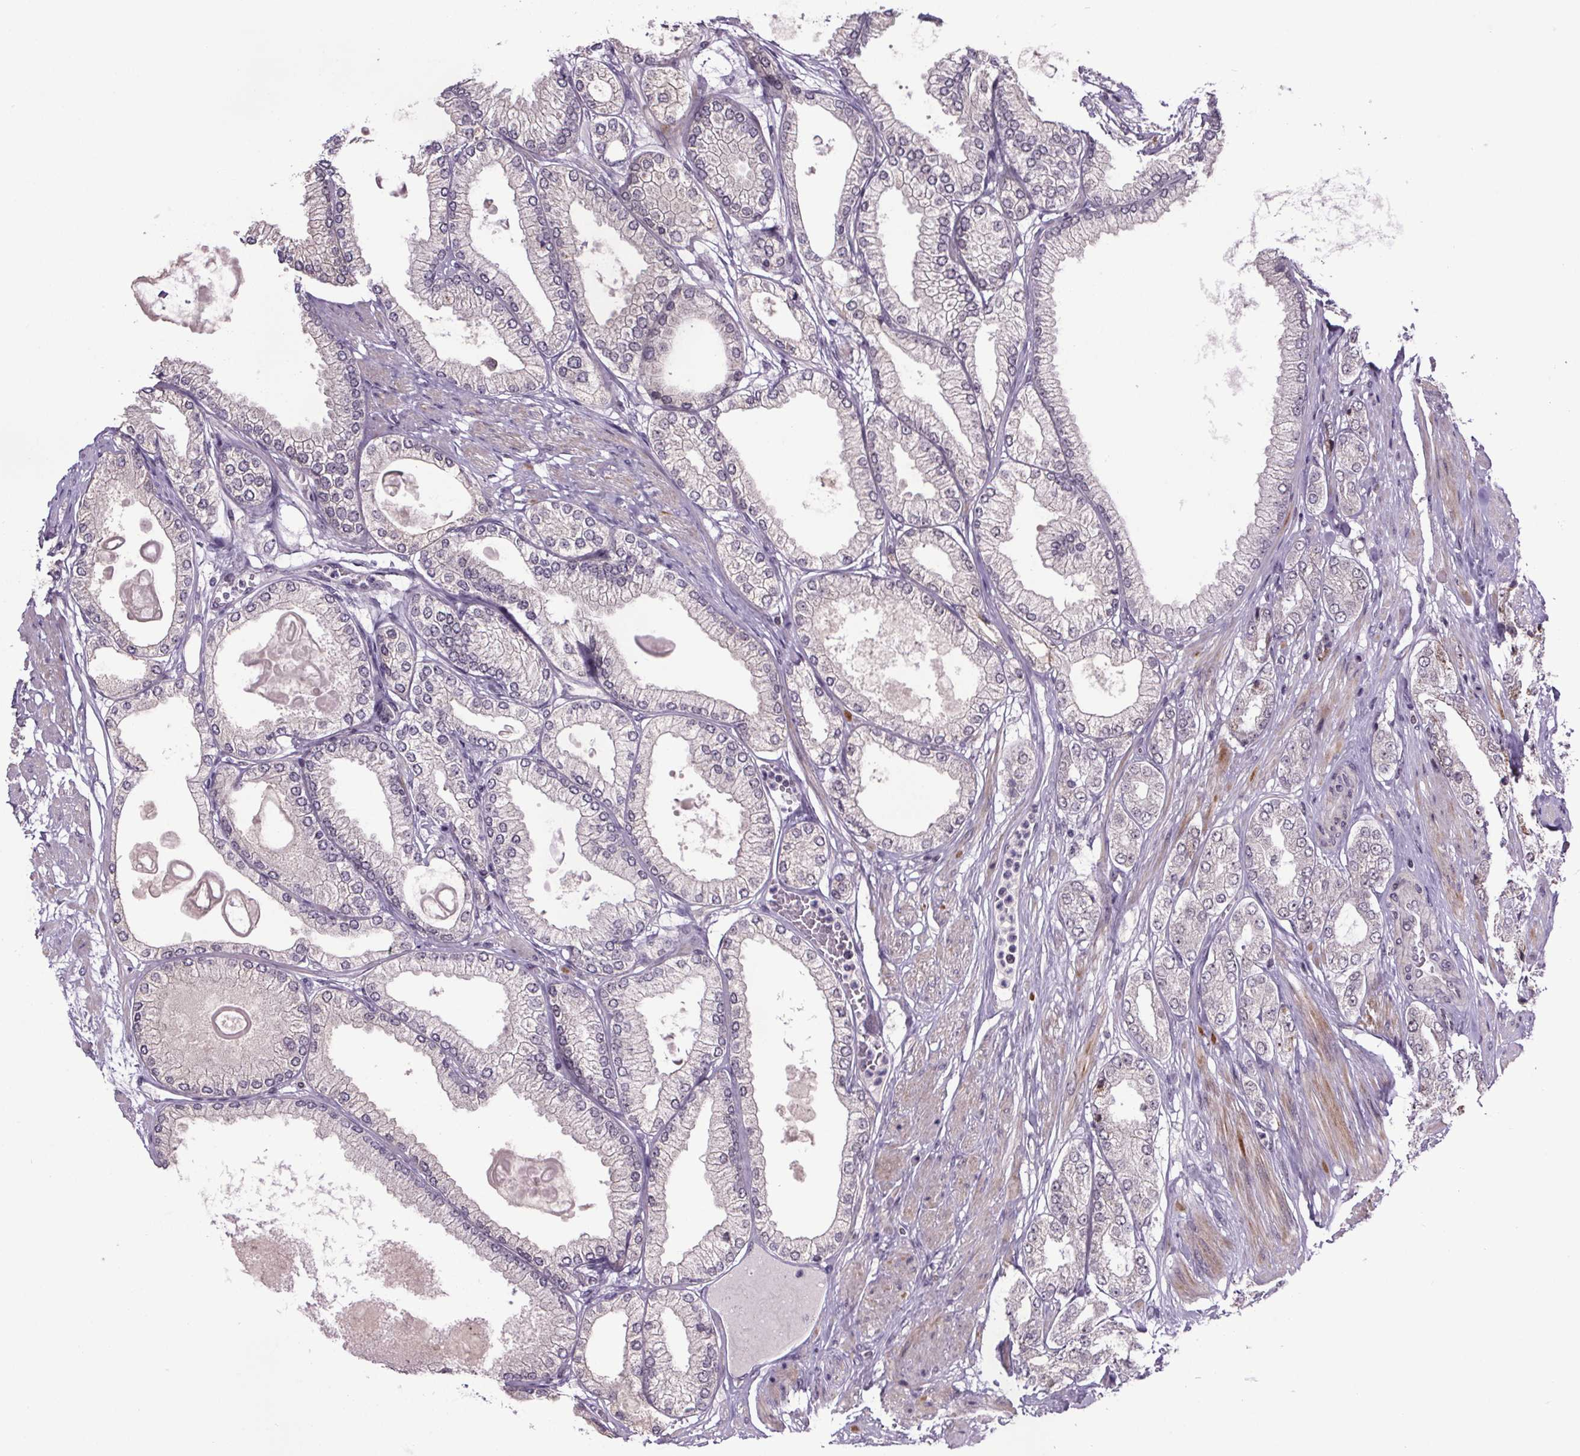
{"staining": {"intensity": "negative", "quantity": "none", "location": "none"}, "tissue": "prostate cancer", "cell_type": "Tumor cells", "image_type": "cancer", "snomed": [{"axis": "morphology", "description": "Adenocarcinoma, High grade"}, {"axis": "topography", "description": "Prostate"}], "caption": "High magnification brightfield microscopy of prostate cancer (adenocarcinoma (high-grade)) stained with DAB (3,3'-diaminobenzidine) (brown) and counterstained with hematoxylin (blue): tumor cells show no significant staining. (IHC, brightfield microscopy, high magnification).", "gene": "ATMIN", "patient": {"sex": "male", "age": 68}}